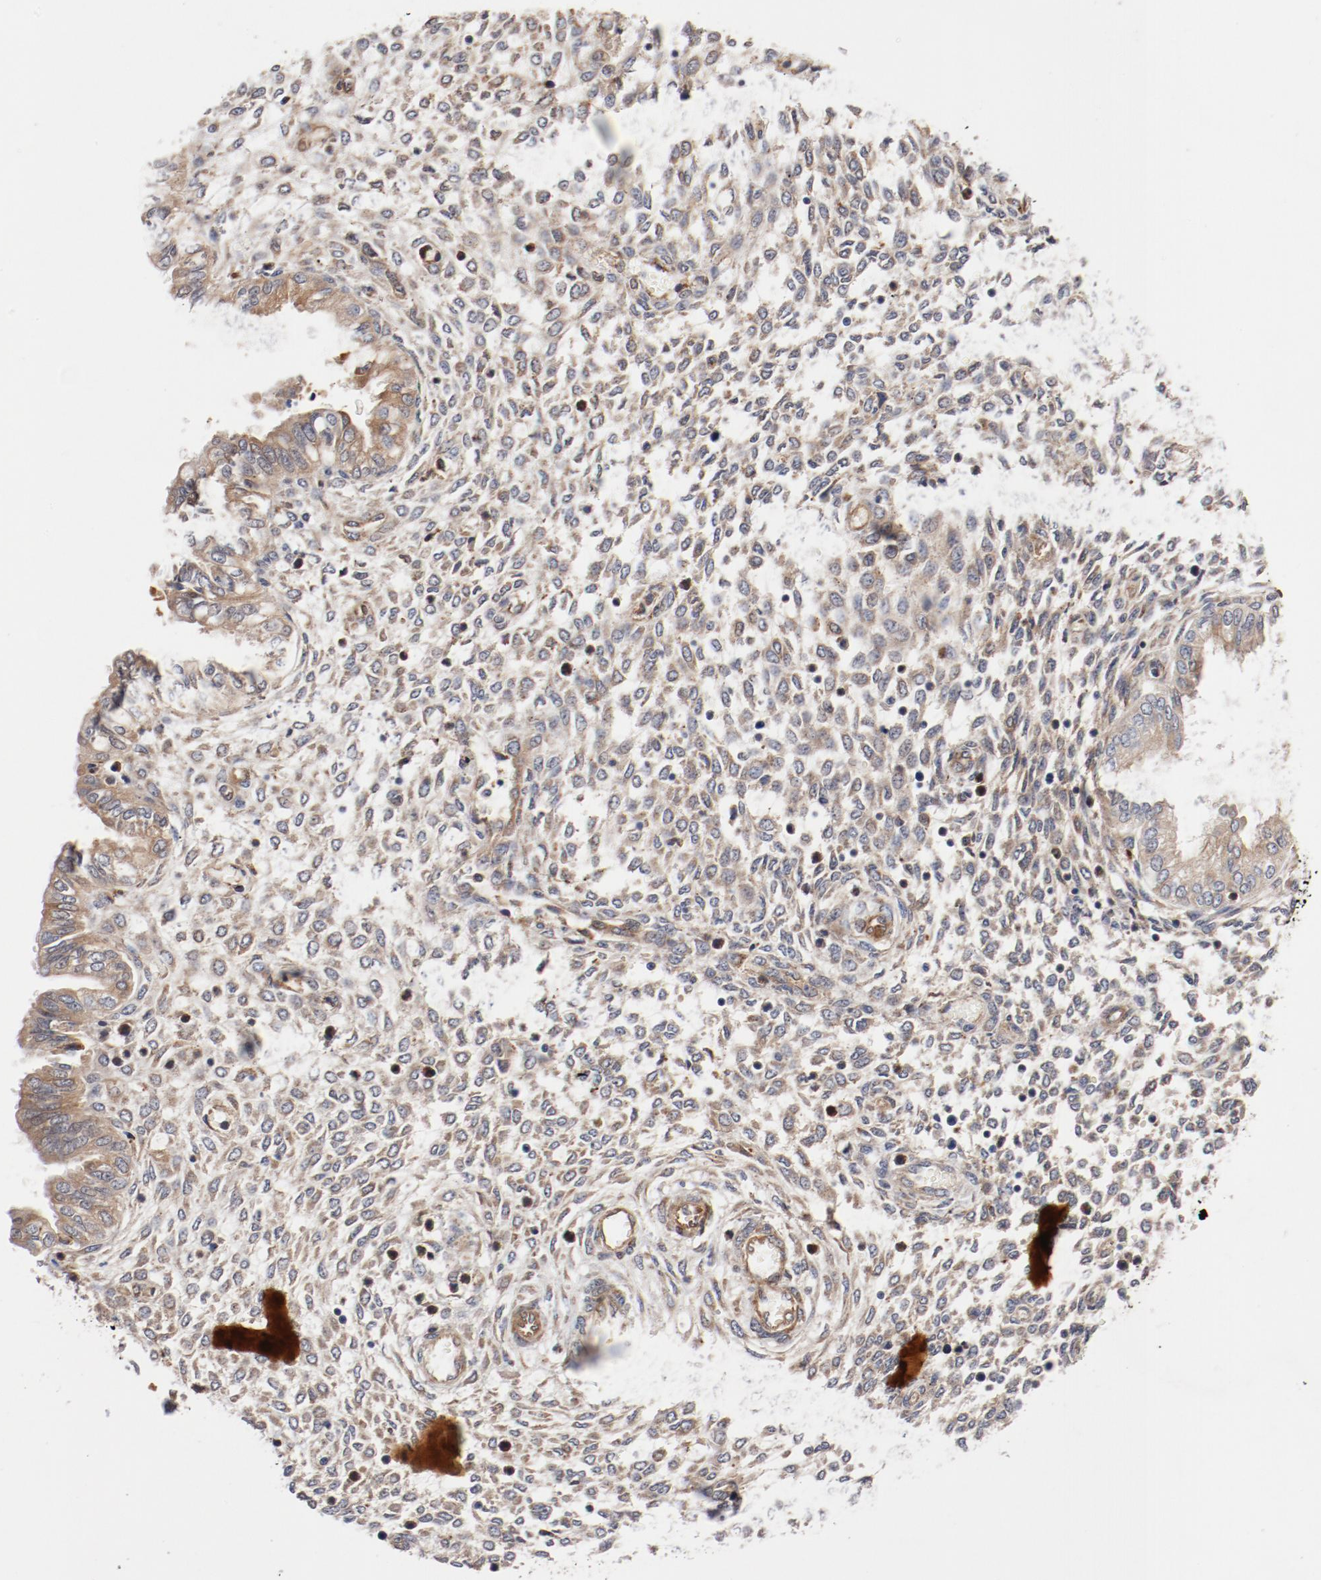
{"staining": {"intensity": "weak", "quantity": ">75%", "location": "cytoplasmic/membranous"}, "tissue": "endometrium", "cell_type": "Cells in endometrial stroma", "image_type": "normal", "snomed": [{"axis": "morphology", "description": "Normal tissue, NOS"}, {"axis": "topography", "description": "Endometrium"}], "caption": "The image displays immunohistochemical staining of normal endometrium. There is weak cytoplasmic/membranous positivity is identified in about >75% of cells in endometrial stroma. Immunohistochemistry stains the protein of interest in brown and the nuclei are stained blue.", "gene": "PITPNM2", "patient": {"sex": "female", "age": 33}}